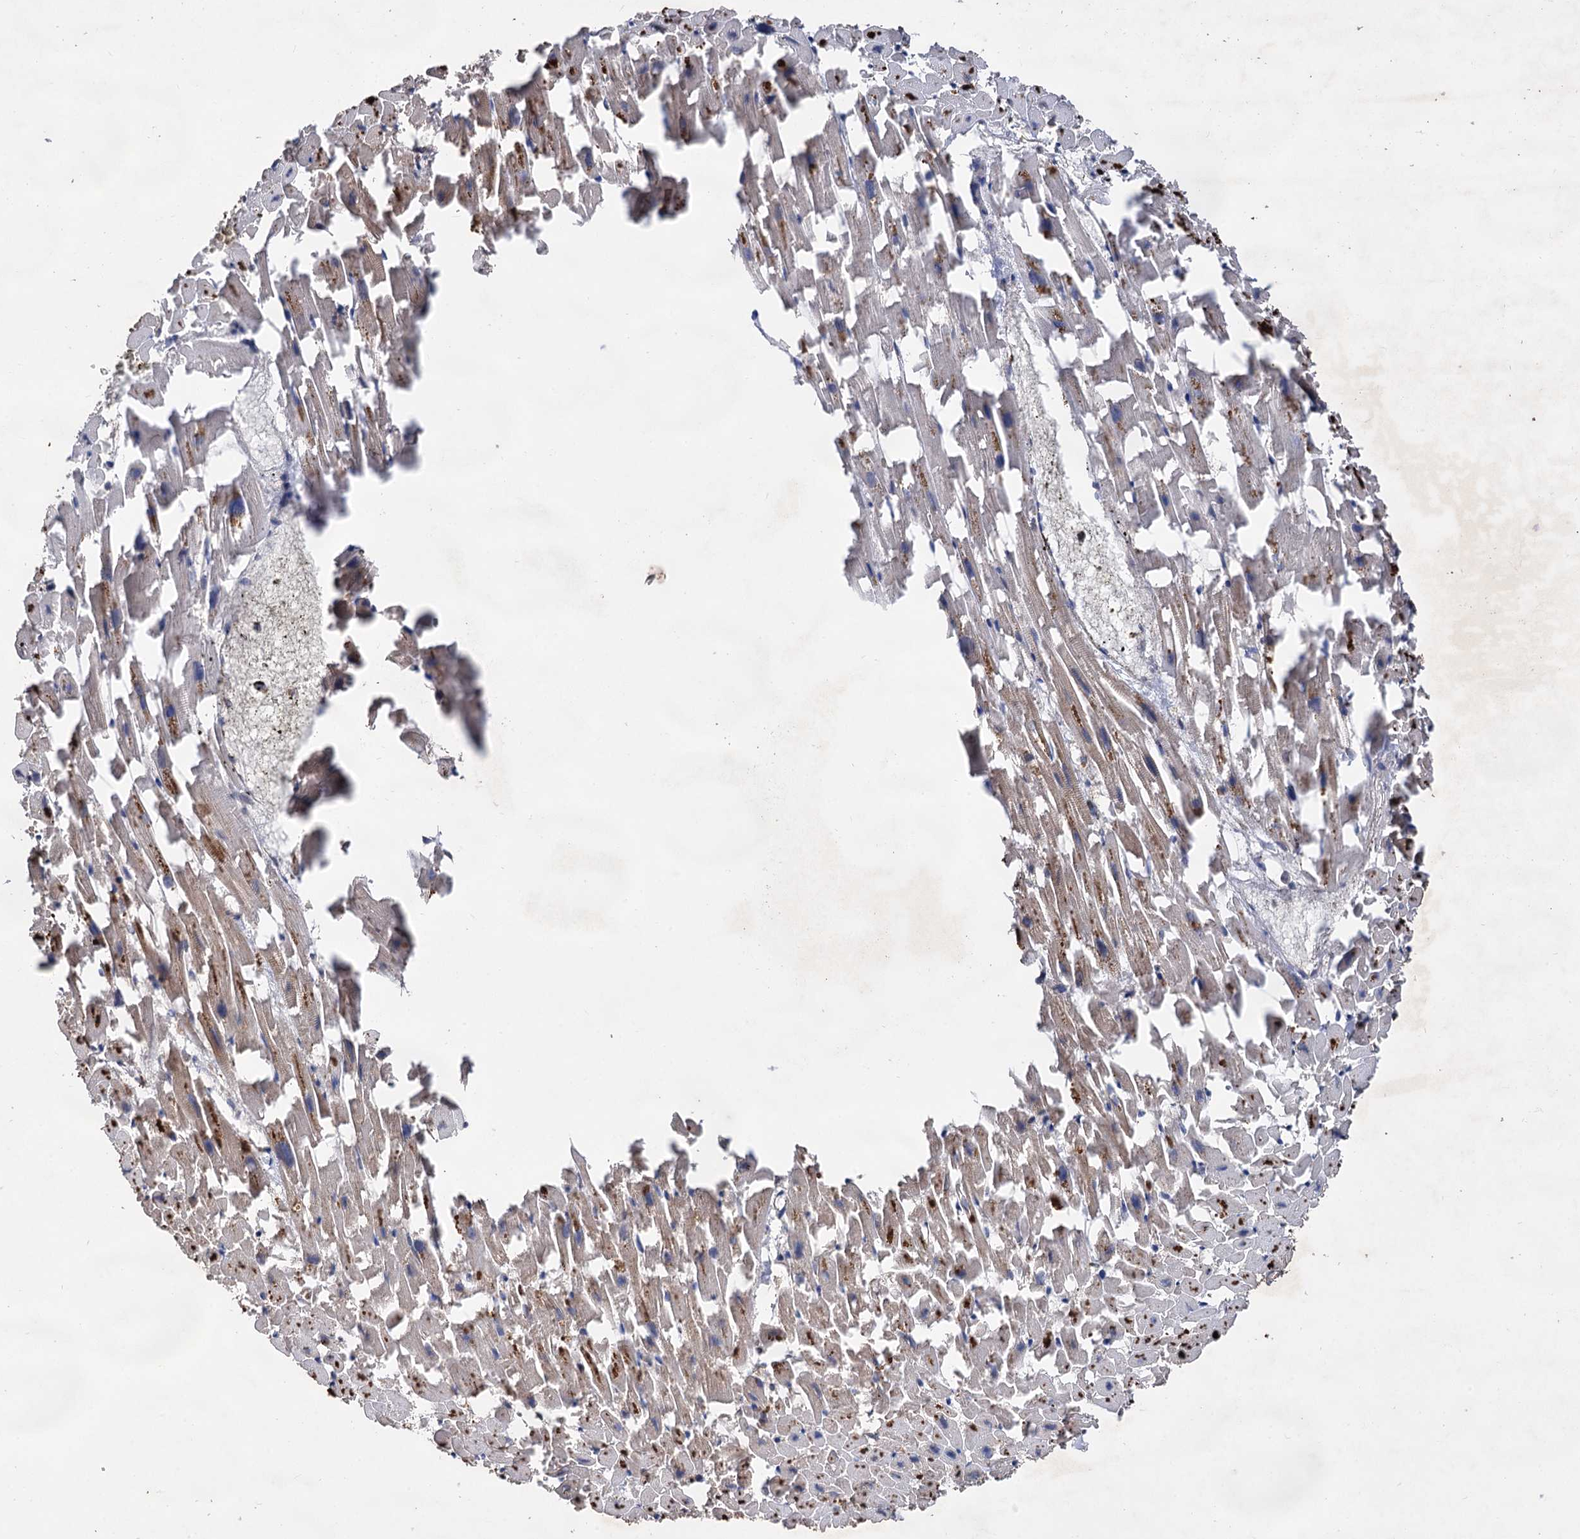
{"staining": {"intensity": "strong", "quantity": "25%-75%", "location": "cytoplasmic/membranous"}, "tissue": "heart muscle", "cell_type": "Cardiomyocytes", "image_type": "normal", "snomed": [{"axis": "morphology", "description": "Normal tissue, NOS"}, {"axis": "topography", "description": "Heart"}], "caption": "Brown immunohistochemical staining in benign heart muscle exhibits strong cytoplasmic/membranous positivity in approximately 25%-75% of cardiomyocytes.", "gene": "TEX9", "patient": {"sex": "female", "age": 64}}